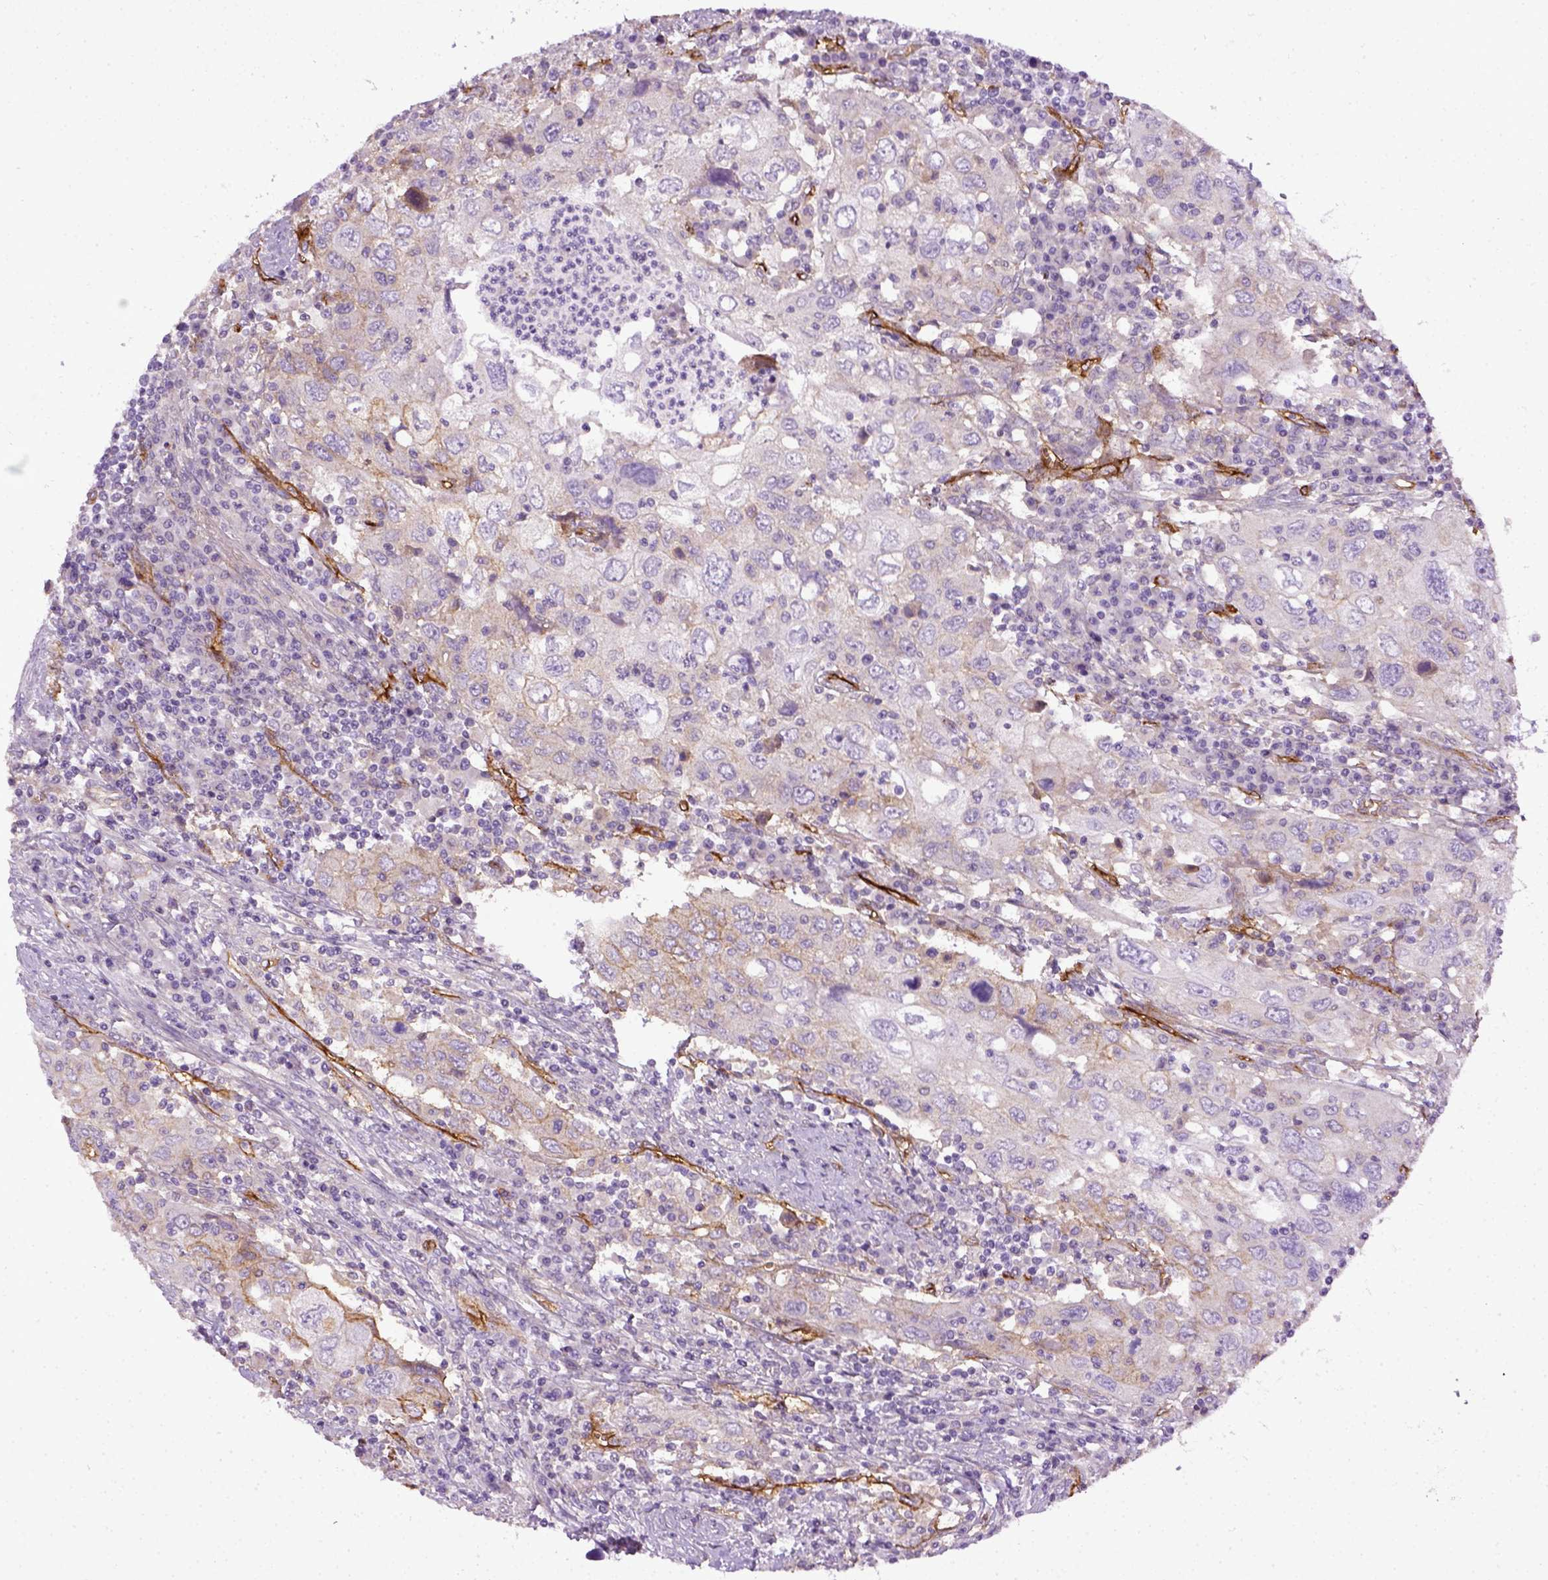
{"staining": {"intensity": "weak", "quantity": "25%-75%", "location": "cytoplasmic/membranous"}, "tissue": "urothelial cancer", "cell_type": "Tumor cells", "image_type": "cancer", "snomed": [{"axis": "morphology", "description": "Urothelial carcinoma, High grade"}, {"axis": "topography", "description": "Urinary bladder"}], "caption": "Weak cytoplasmic/membranous expression for a protein is present in approximately 25%-75% of tumor cells of urothelial cancer using immunohistochemistry.", "gene": "ENG", "patient": {"sex": "male", "age": 76}}